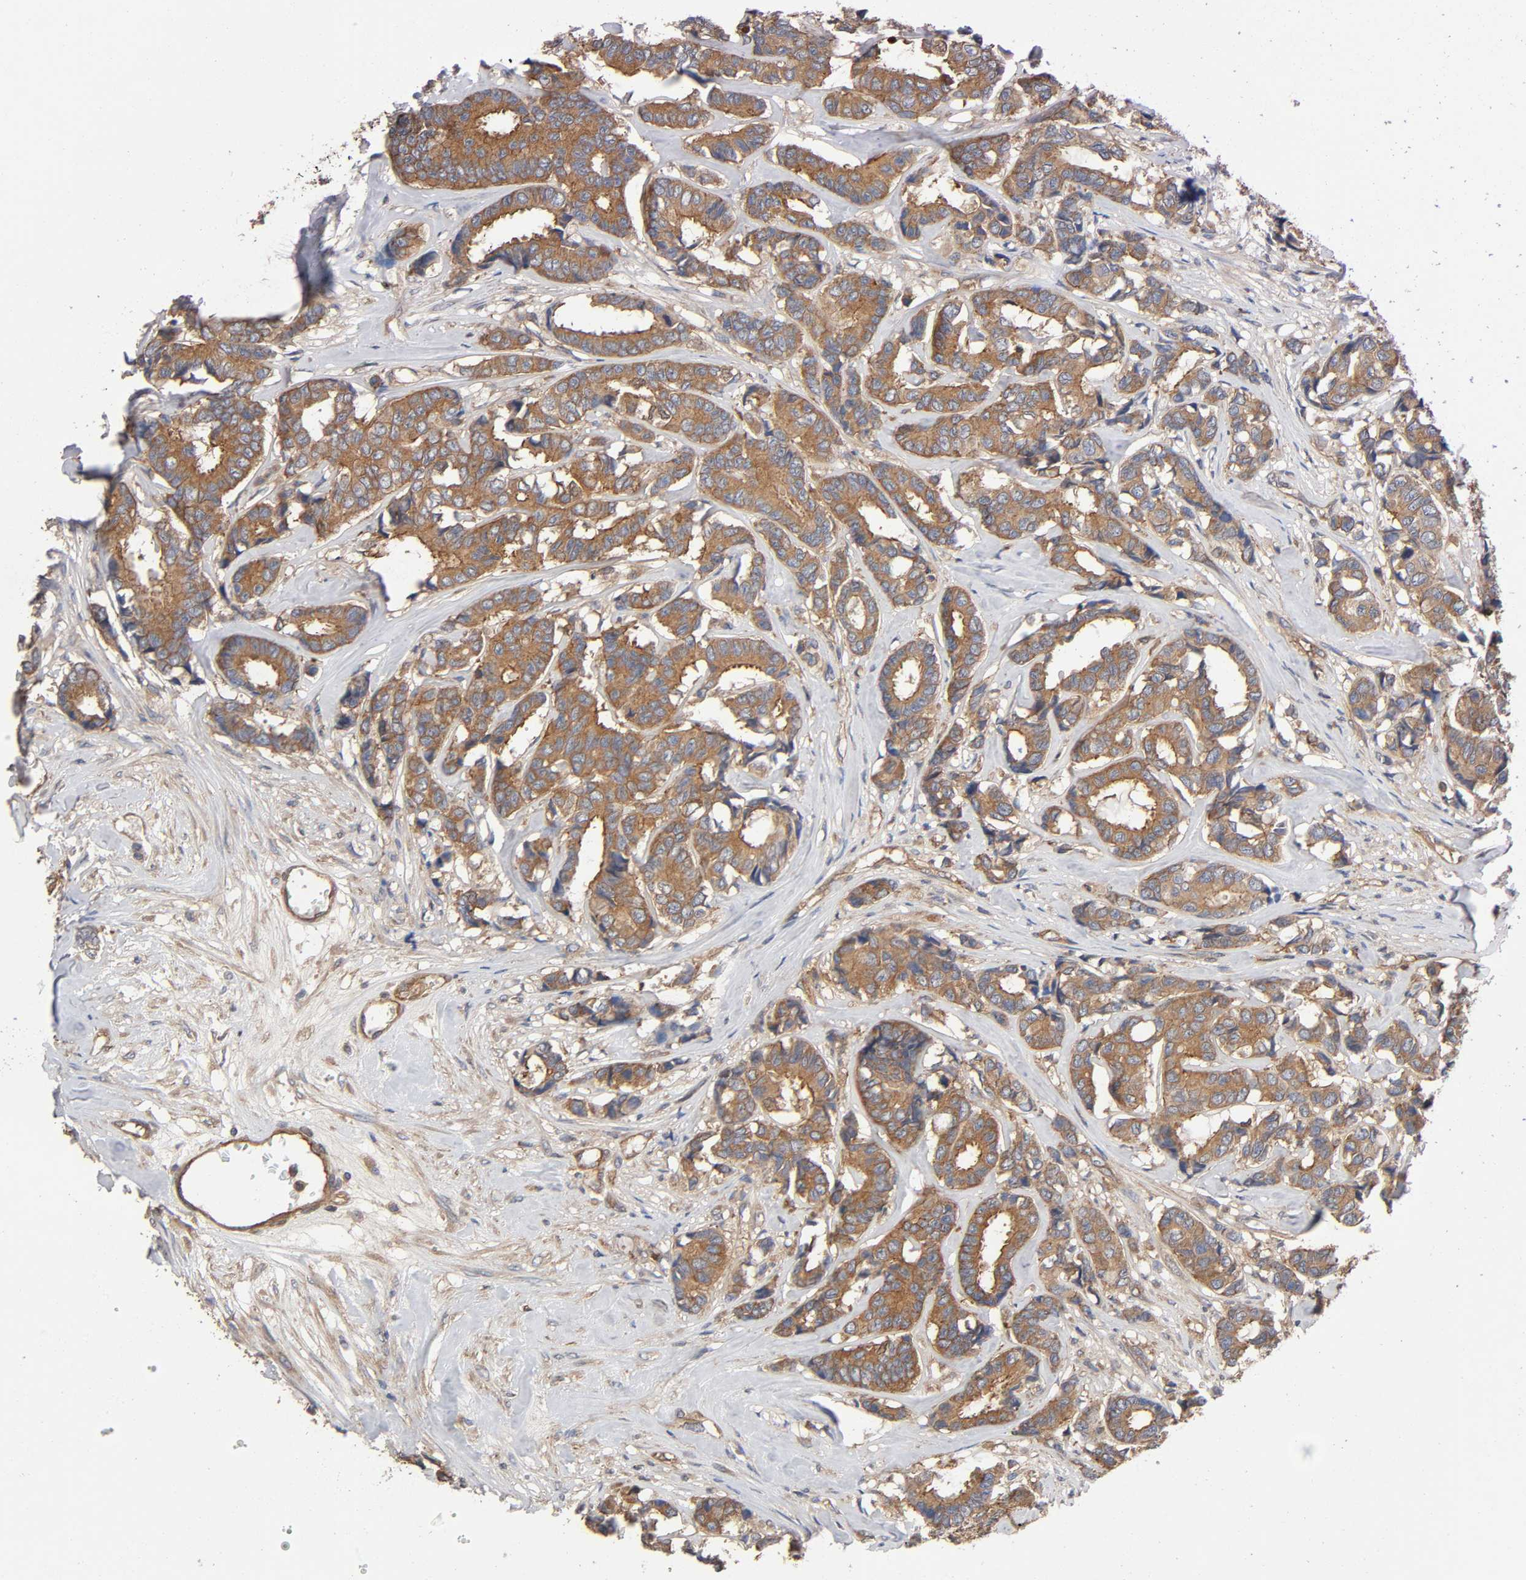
{"staining": {"intensity": "strong", "quantity": ">75%", "location": "cytoplasmic/membranous"}, "tissue": "breast cancer", "cell_type": "Tumor cells", "image_type": "cancer", "snomed": [{"axis": "morphology", "description": "Duct carcinoma"}, {"axis": "topography", "description": "Breast"}], "caption": "The immunohistochemical stain labels strong cytoplasmic/membranous positivity in tumor cells of intraductal carcinoma (breast) tissue.", "gene": "LAMTOR2", "patient": {"sex": "female", "age": 87}}